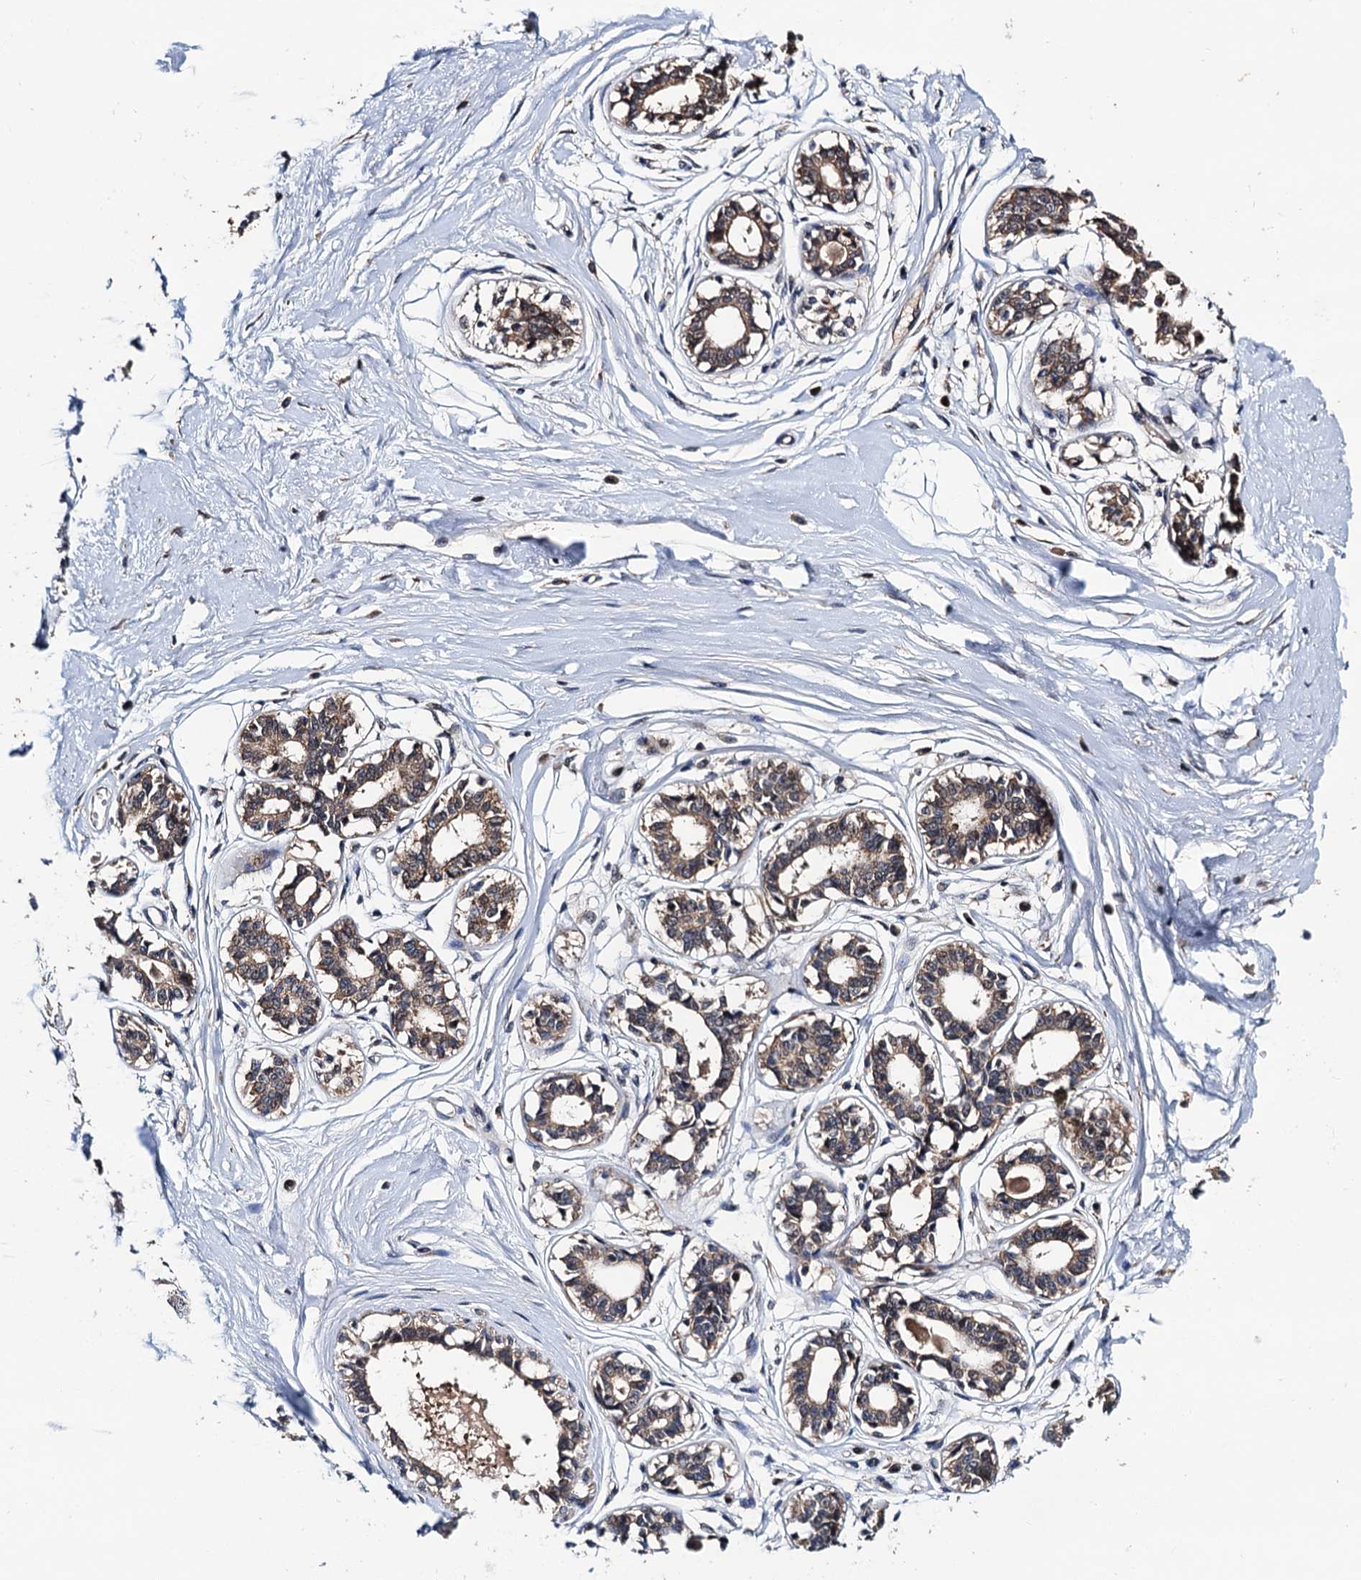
{"staining": {"intensity": "negative", "quantity": "none", "location": "none"}, "tissue": "breast", "cell_type": "Adipocytes", "image_type": "normal", "snomed": [{"axis": "morphology", "description": "Normal tissue, NOS"}, {"axis": "topography", "description": "Breast"}], "caption": "A photomicrograph of breast stained for a protein reveals no brown staining in adipocytes.", "gene": "NAA16", "patient": {"sex": "female", "age": 45}}